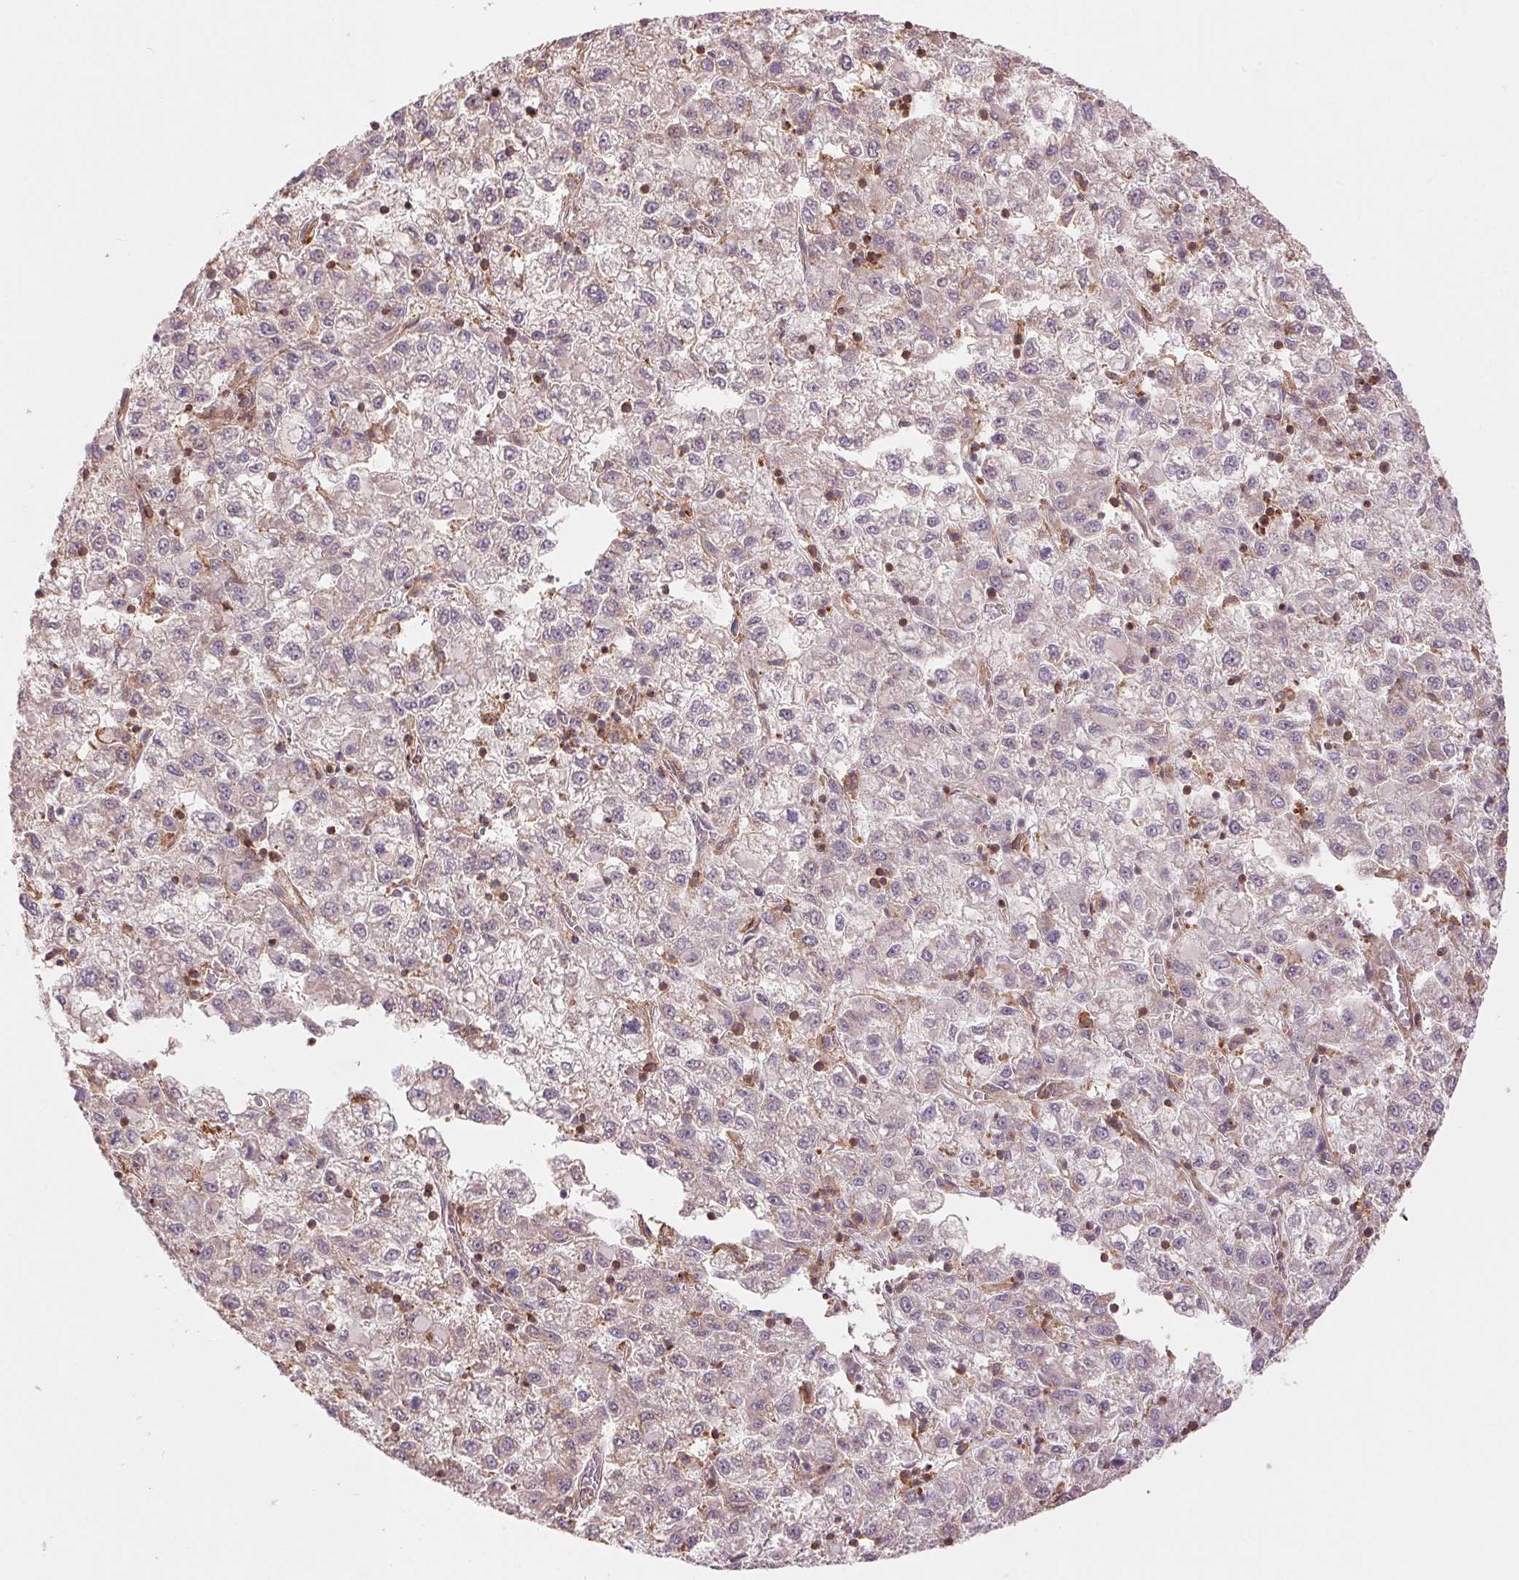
{"staining": {"intensity": "weak", "quantity": "25%-75%", "location": "cytoplasmic/membranous"}, "tissue": "liver cancer", "cell_type": "Tumor cells", "image_type": "cancer", "snomed": [{"axis": "morphology", "description": "Carcinoma, Hepatocellular, NOS"}, {"axis": "topography", "description": "Liver"}], "caption": "IHC (DAB) staining of hepatocellular carcinoma (liver) displays weak cytoplasmic/membranous protein positivity in approximately 25%-75% of tumor cells.", "gene": "TUBA3D", "patient": {"sex": "male", "age": 40}}